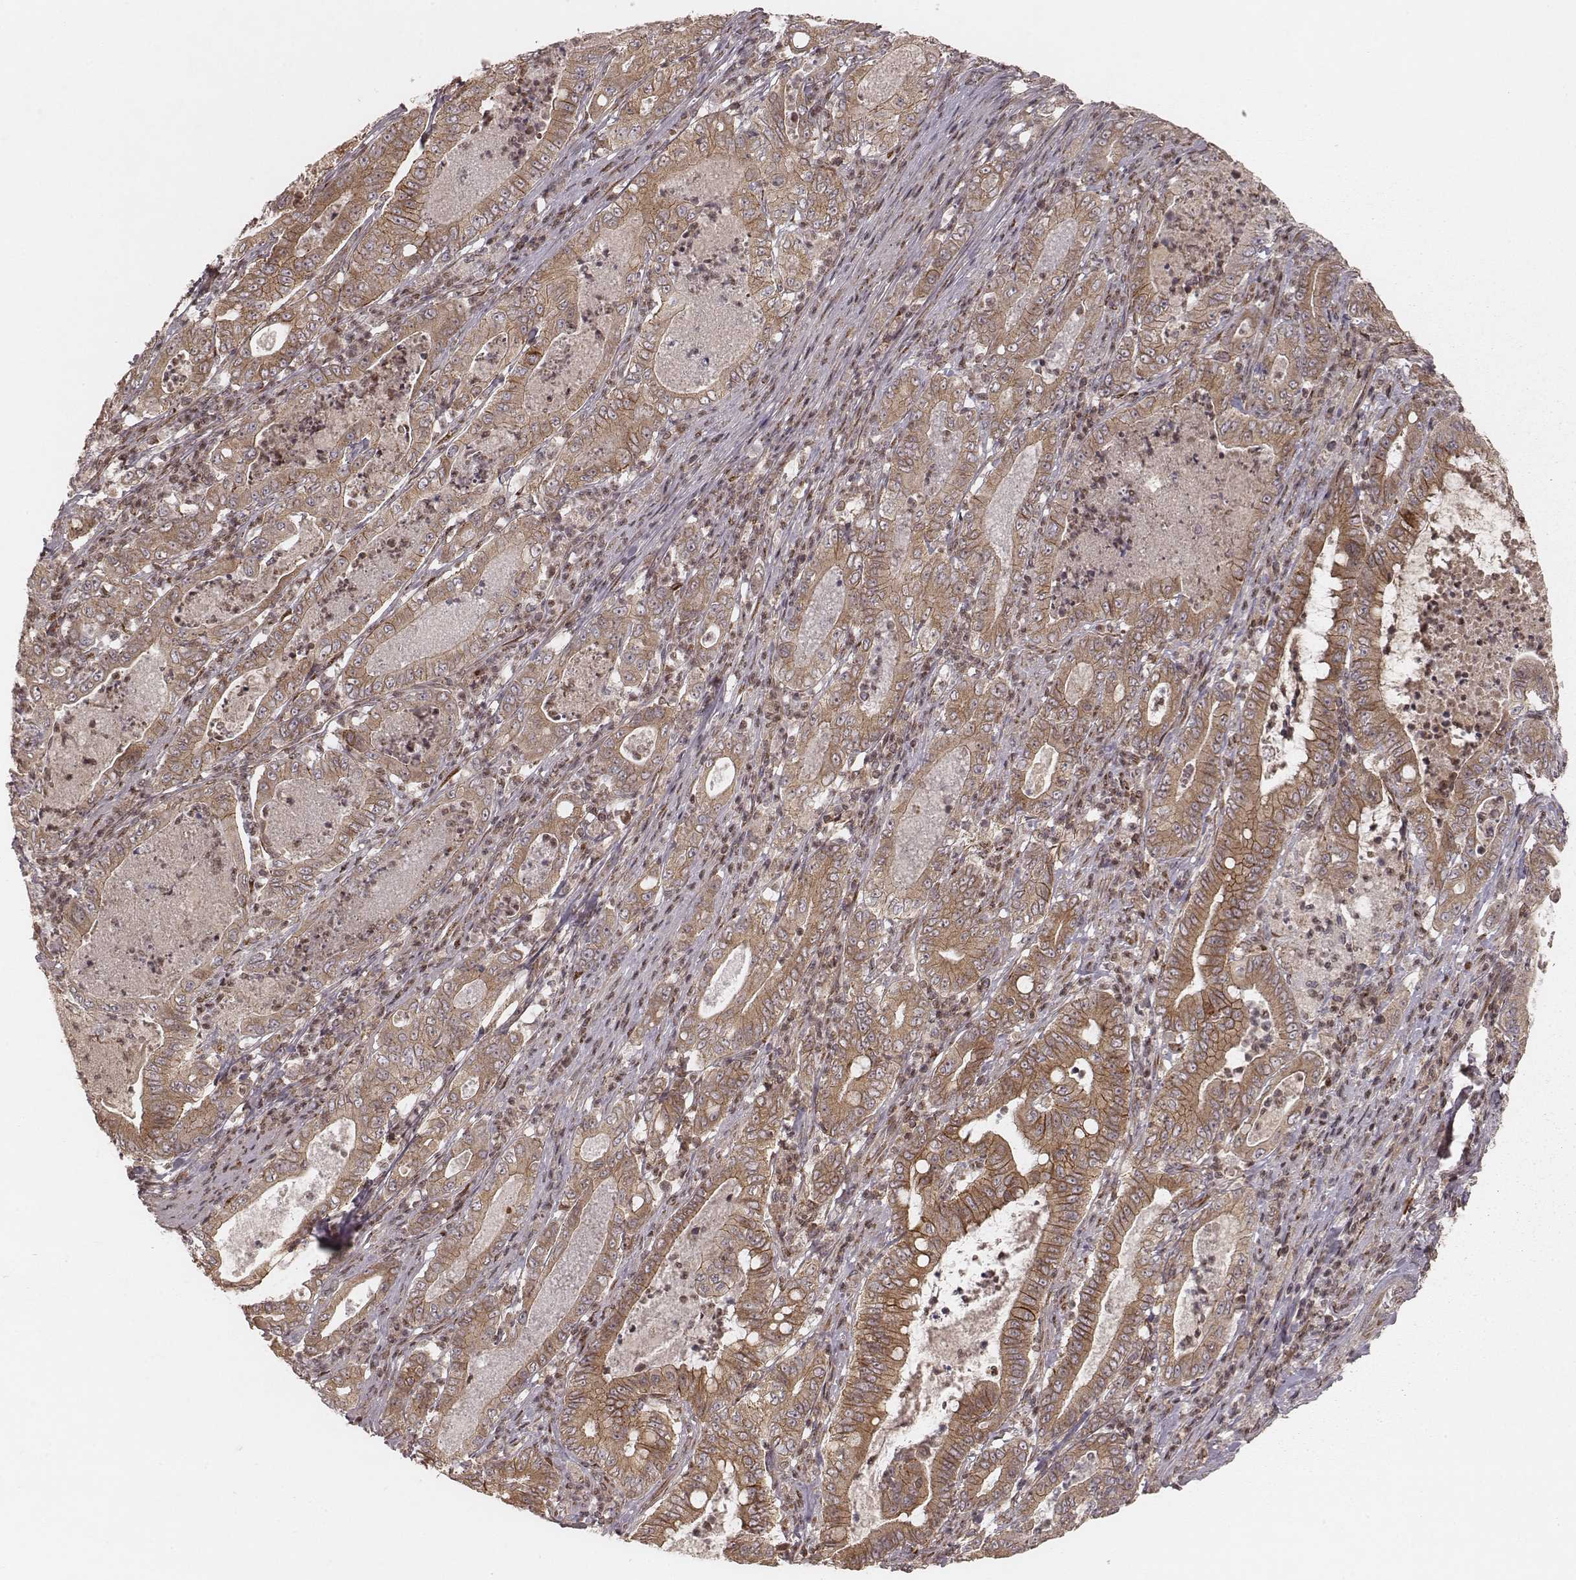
{"staining": {"intensity": "moderate", "quantity": ">75%", "location": "cytoplasmic/membranous"}, "tissue": "pancreatic cancer", "cell_type": "Tumor cells", "image_type": "cancer", "snomed": [{"axis": "morphology", "description": "Adenocarcinoma, NOS"}, {"axis": "topography", "description": "Pancreas"}], "caption": "IHC (DAB) staining of human pancreatic cancer displays moderate cytoplasmic/membranous protein staining in approximately >75% of tumor cells.", "gene": "MYO19", "patient": {"sex": "male", "age": 71}}